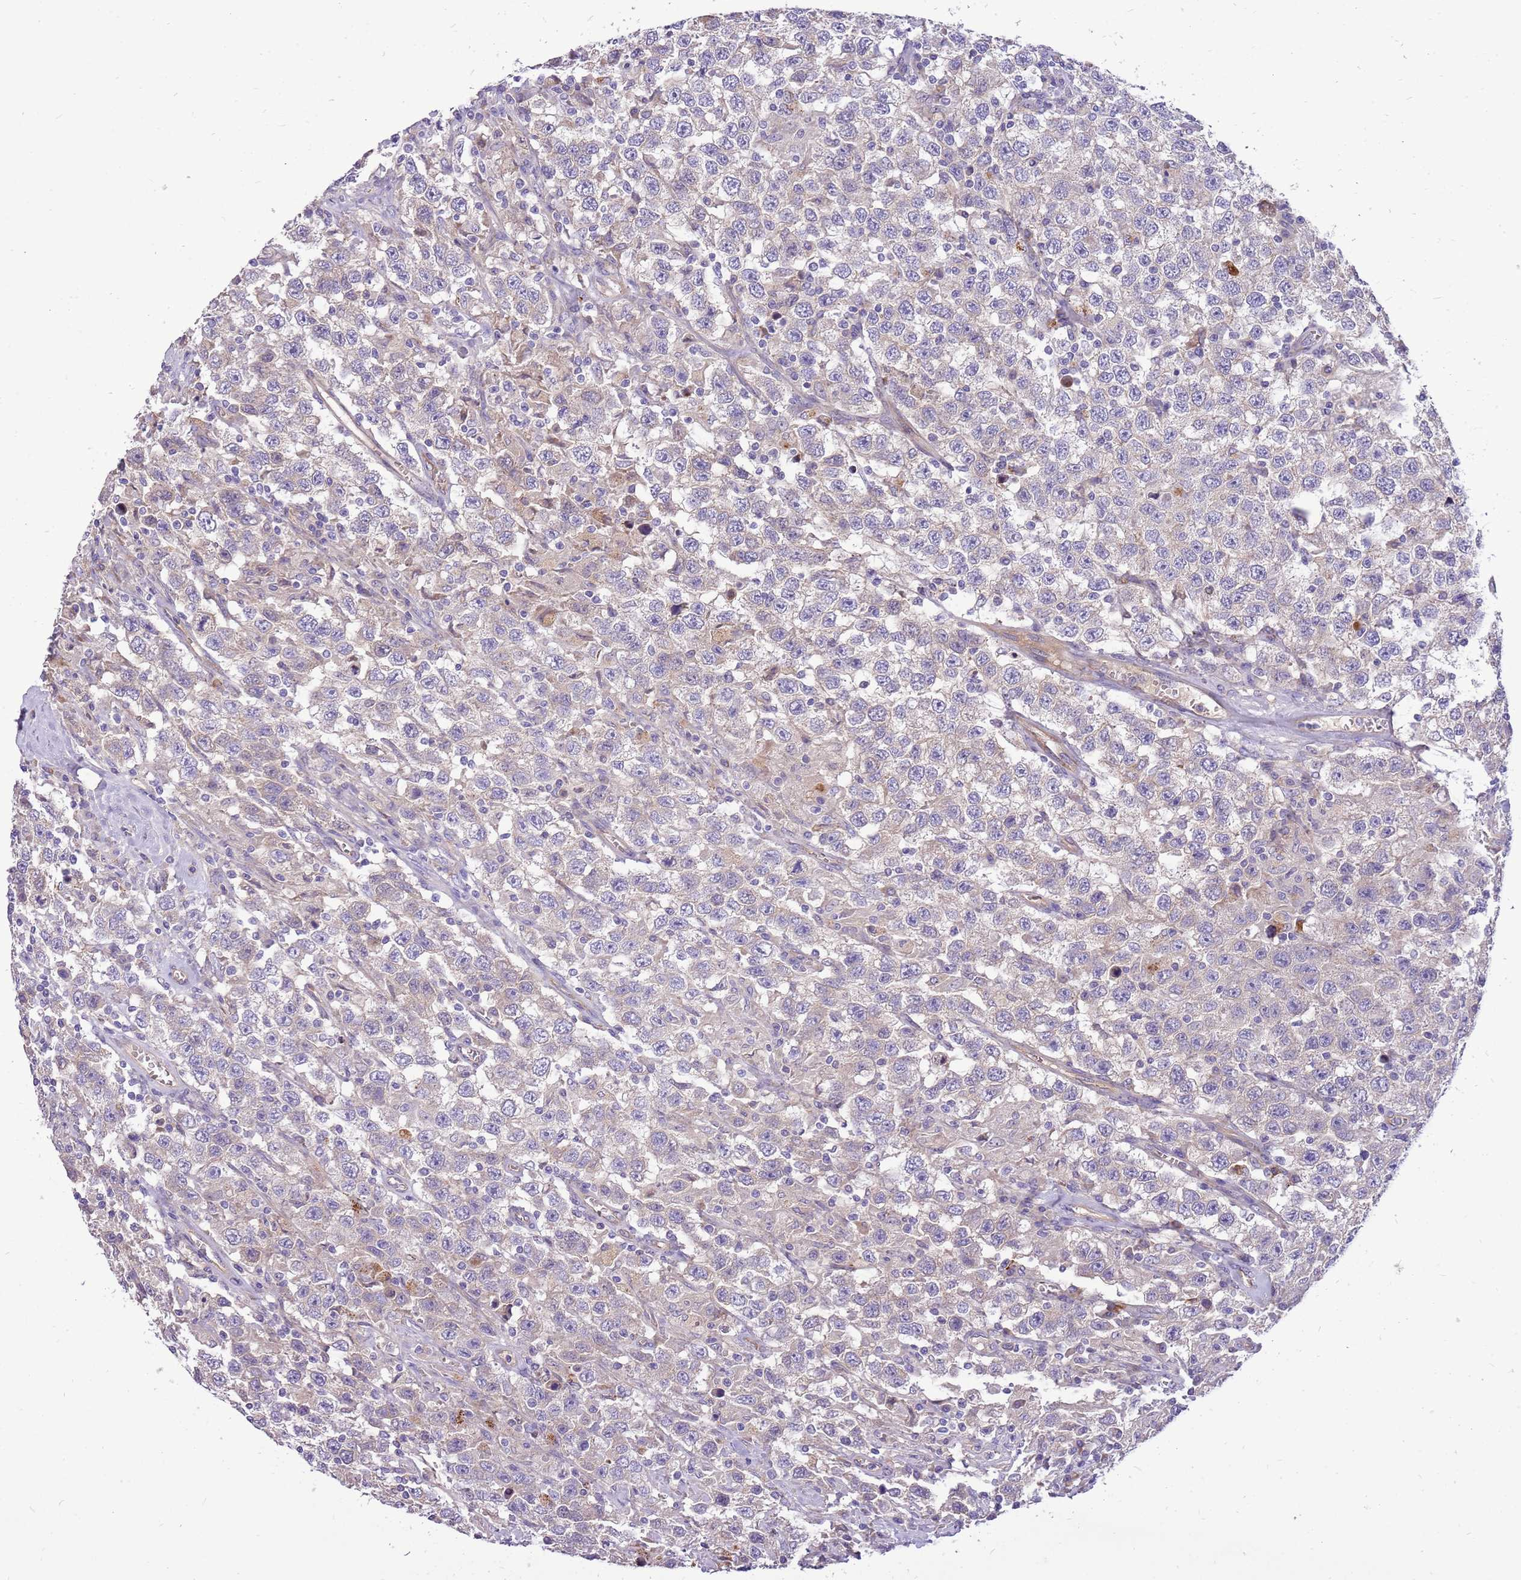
{"staining": {"intensity": "negative", "quantity": "none", "location": "none"}, "tissue": "testis cancer", "cell_type": "Tumor cells", "image_type": "cancer", "snomed": [{"axis": "morphology", "description": "Seminoma, NOS"}, {"axis": "topography", "description": "Testis"}], "caption": "Protein analysis of testis cancer (seminoma) shows no significant positivity in tumor cells. The staining is performed using DAB brown chromogen with nuclei counter-stained in using hematoxylin.", "gene": "NTN4", "patient": {"sex": "male", "age": 41}}